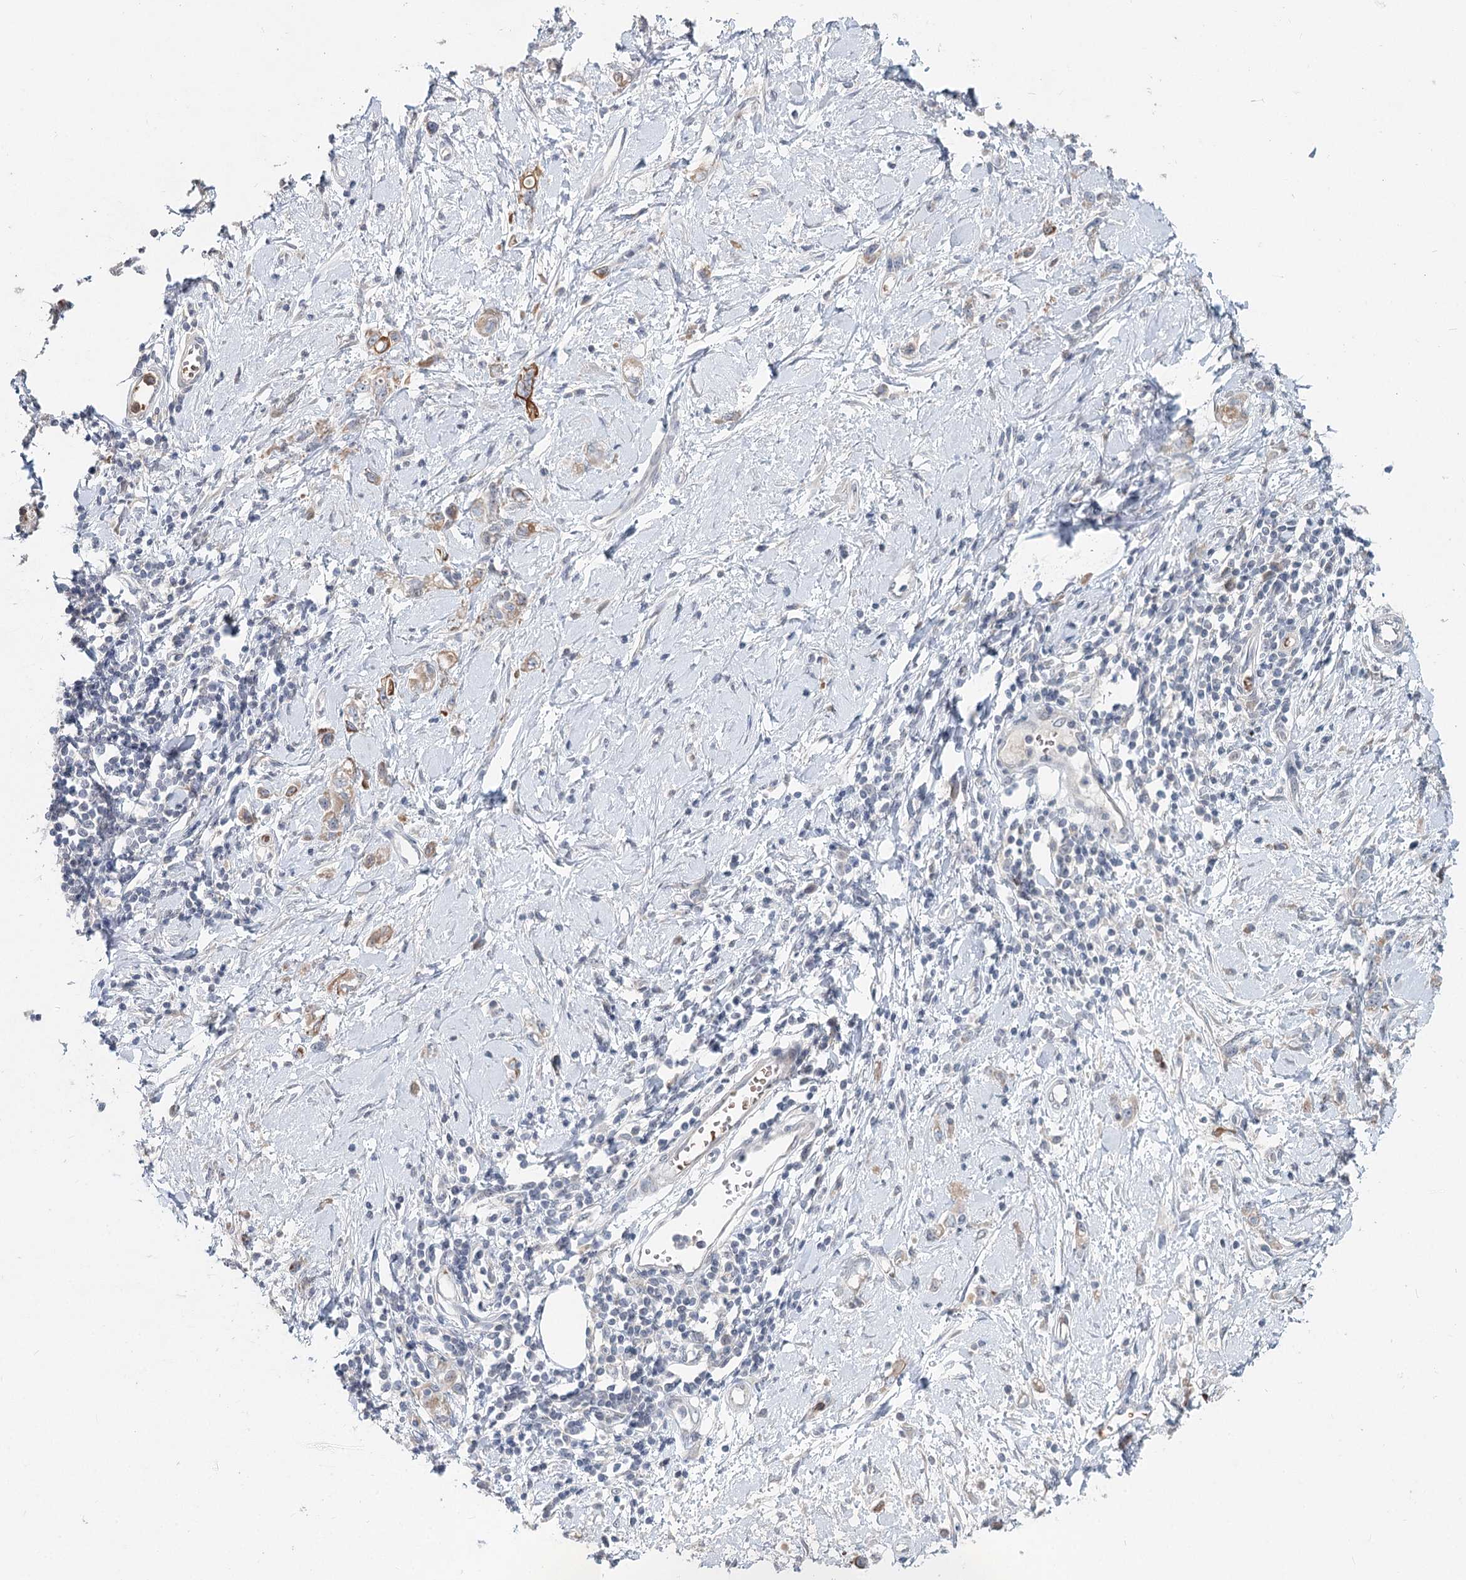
{"staining": {"intensity": "weak", "quantity": "<25%", "location": "cytoplasmic/membranous"}, "tissue": "stomach cancer", "cell_type": "Tumor cells", "image_type": "cancer", "snomed": [{"axis": "morphology", "description": "Adenocarcinoma, NOS"}, {"axis": "topography", "description": "Stomach"}], "caption": "Immunohistochemistry histopathology image of neoplastic tissue: human stomach cancer (adenocarcinoma) stained with DAB exhibits no significant protein staining in tumor cells. Brightfield microscopy of immunohistochemistry (IHC) stained with DAB (3,3'-diaminobenzidine) (brown) and hematoxylin (blue), captured at high magnification.", "gene": "FBXO7", "patient": {"sex": "female", "age": 76}}